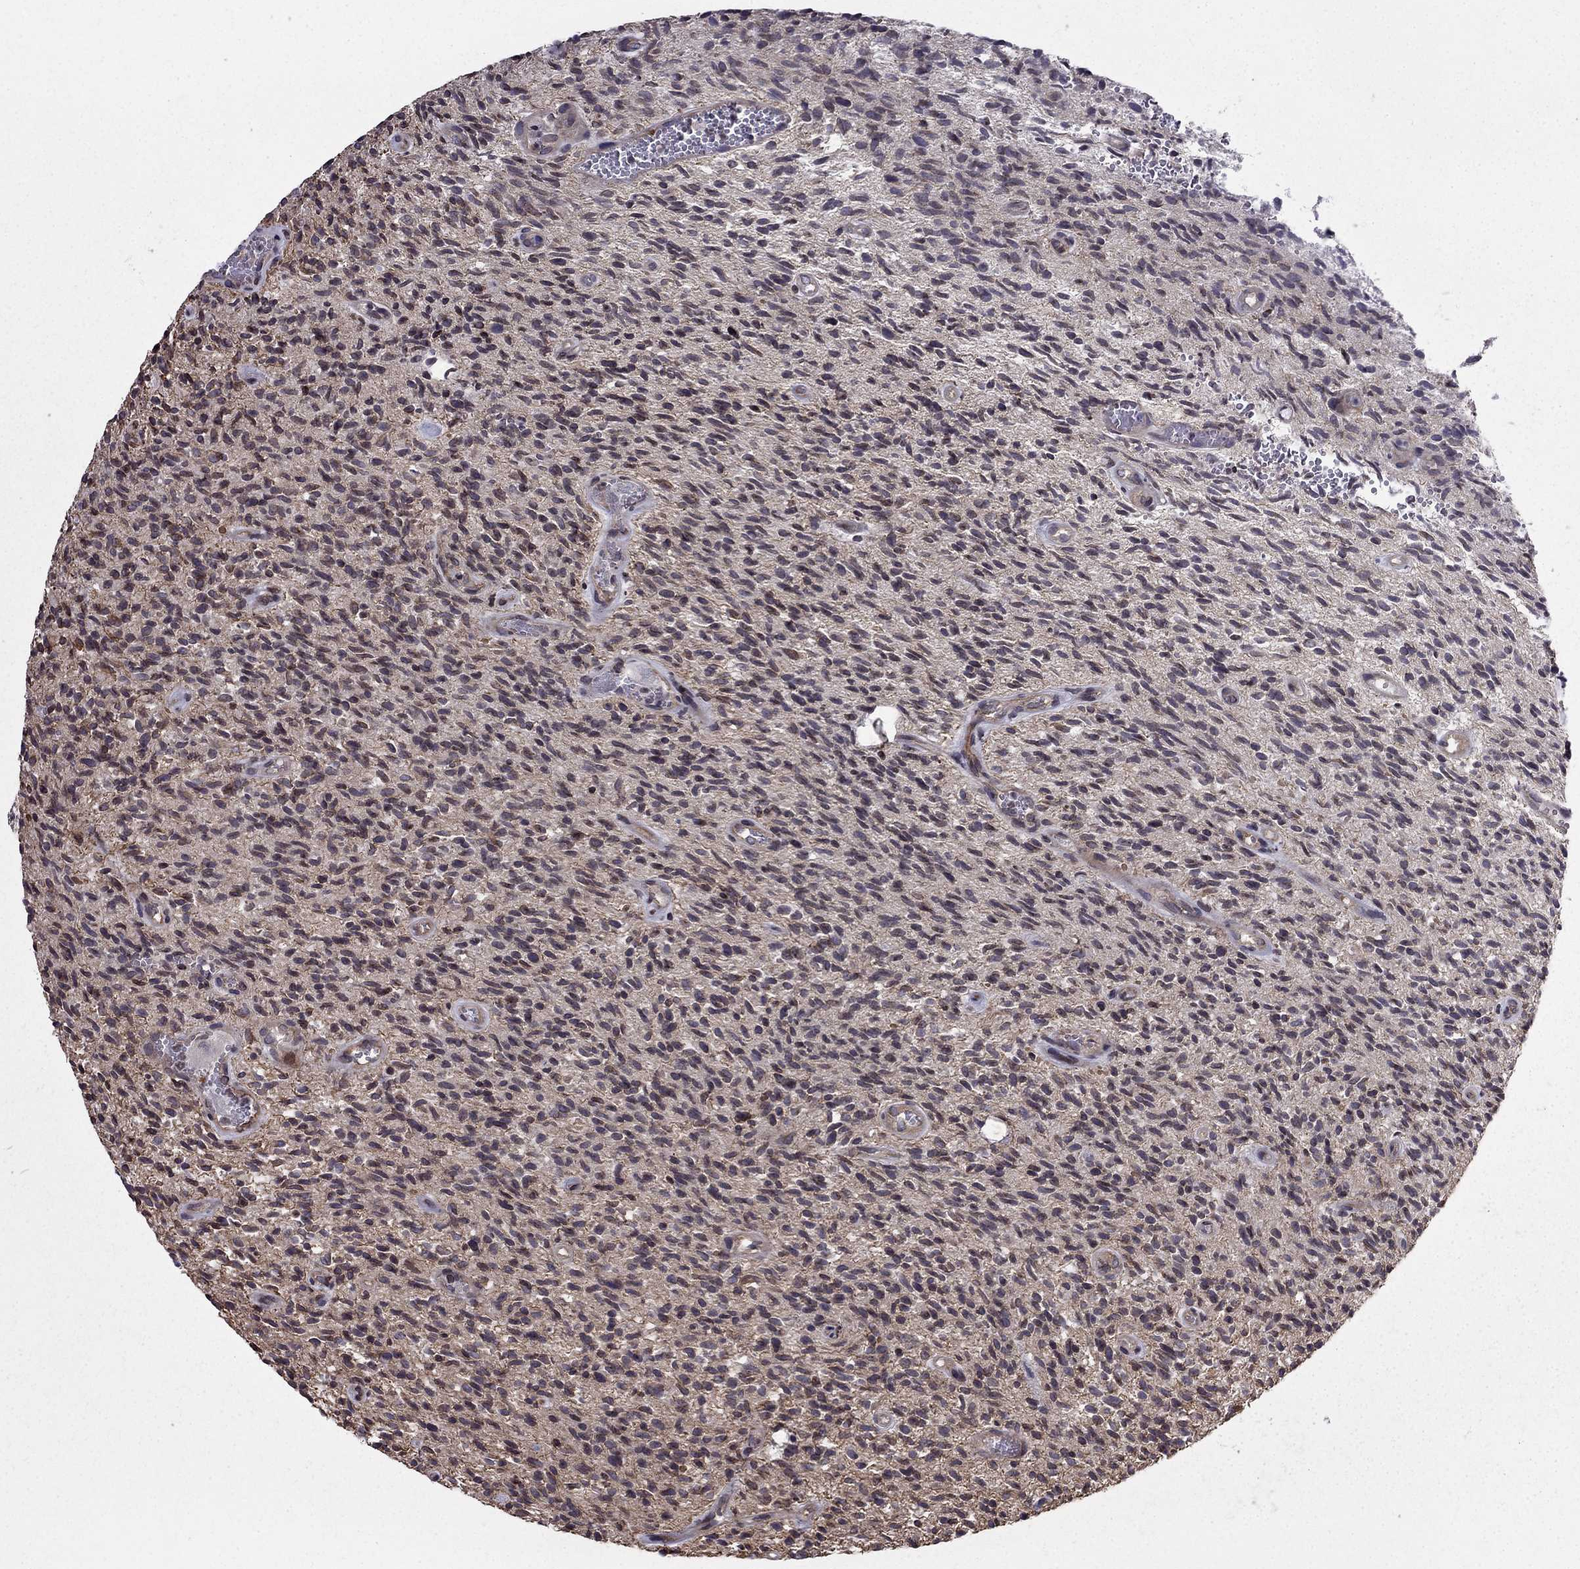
{"staining": {"intensity": "negative", "quantity": "none", "location": "none"}, "tissue": "glioma", "cell_type": "Tumor cells", "image_type": "cancer", "snomed": [{"axis": "morphology", "description": "Glioma, malignant, High grade"}, {"axis": "topography", "description": "Brain"}], "caption": "Protein analysis of glioma exhibits no significant staining in tumor cells.", "gene": "CDC42BPA", "patient": {"sex": "male", "age": 64}}